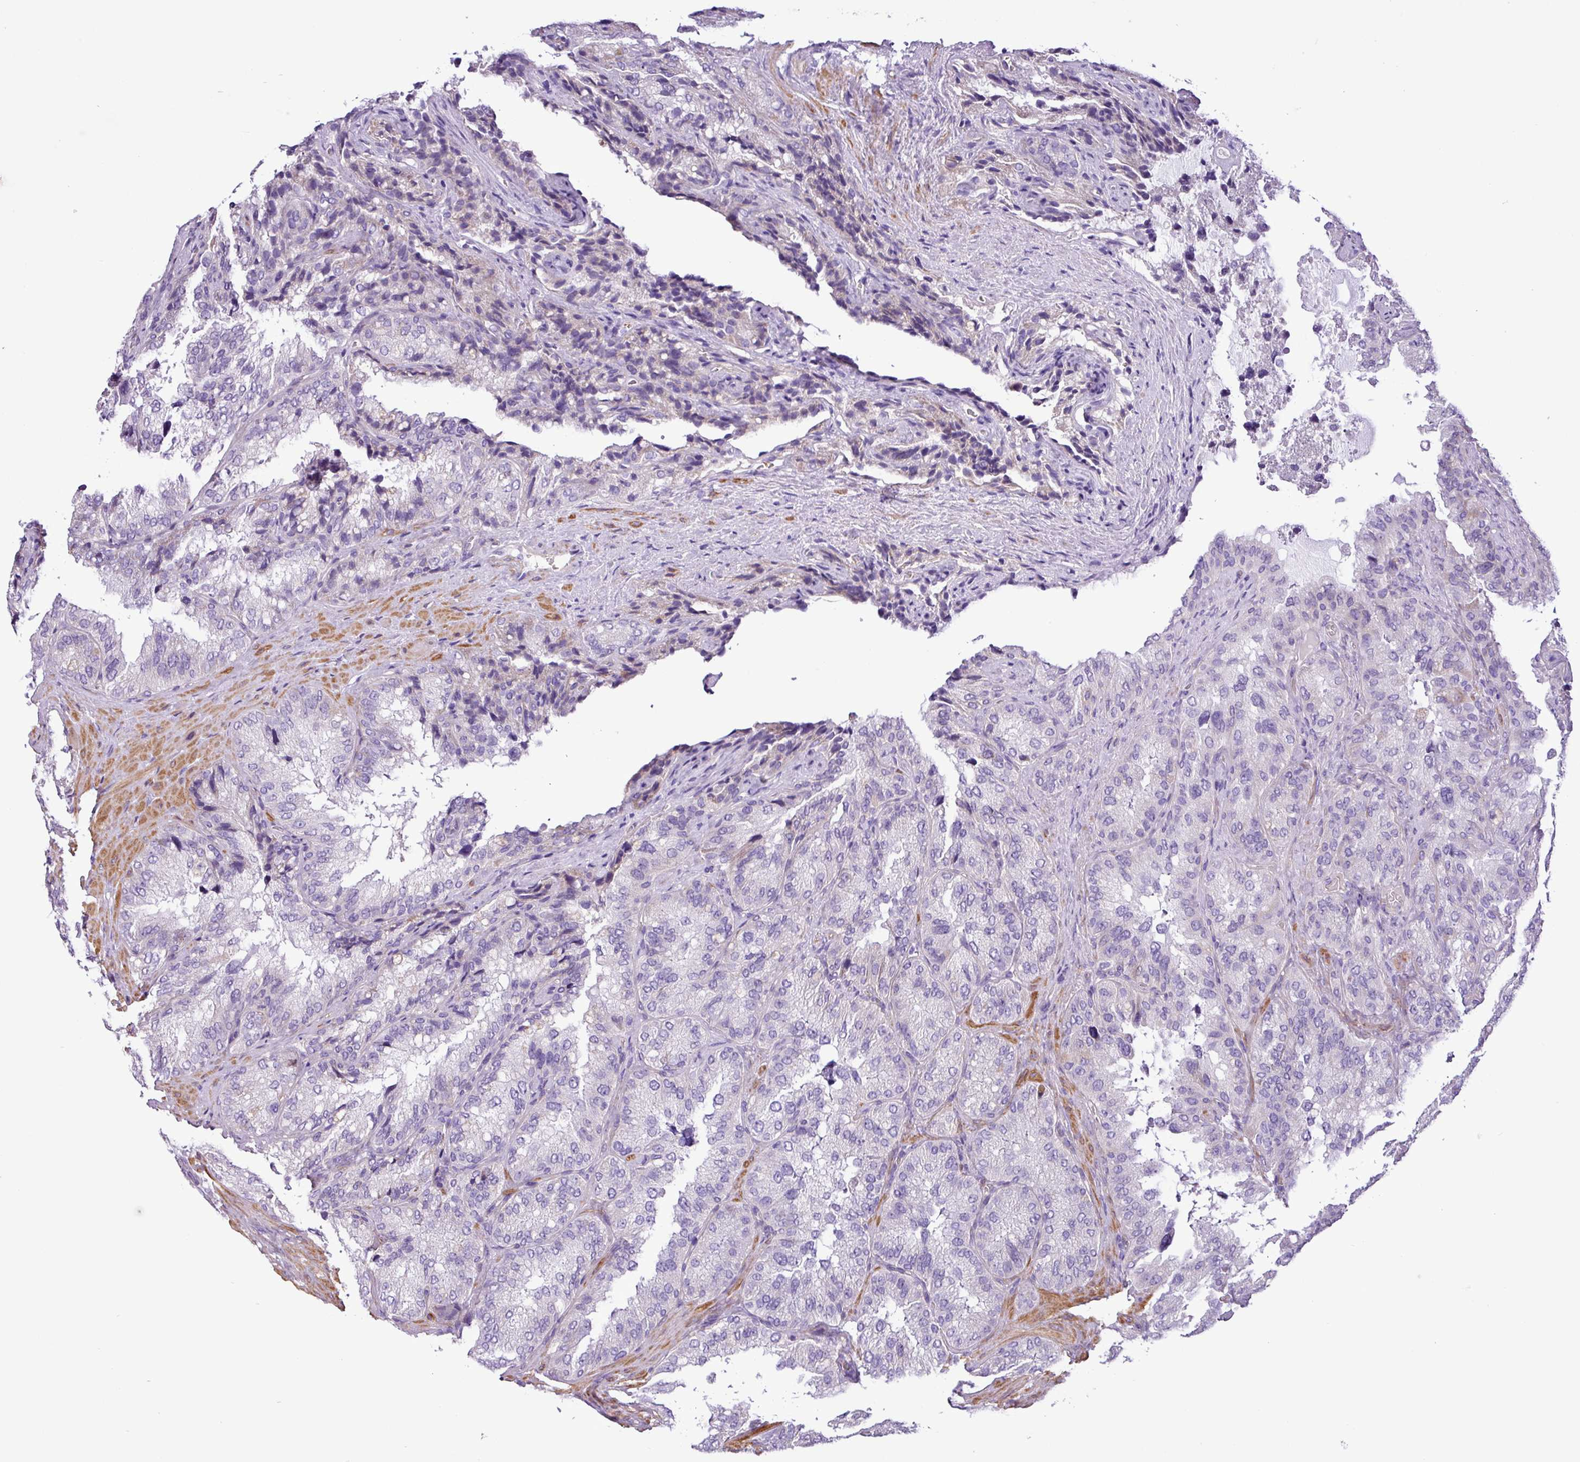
{"staining": {"intensity": "negative", "quantity": "none", "location": "none"}, "tissue": "seminal vesicle", "cell_type": "Glandular cells", "image_type": "normal", "snomed": [{"axis": "morphology", "description": "Normal tissue, NOS"}, {"axis": "topography", "description": "Seminal veicle"}], "caption": "Immunohistochemical staining of benign seminal vesicle demonstrates no significant positivity in glandular cells.", "gene": "C11orf91", "patient": {"sex": "male", "age": 58}}